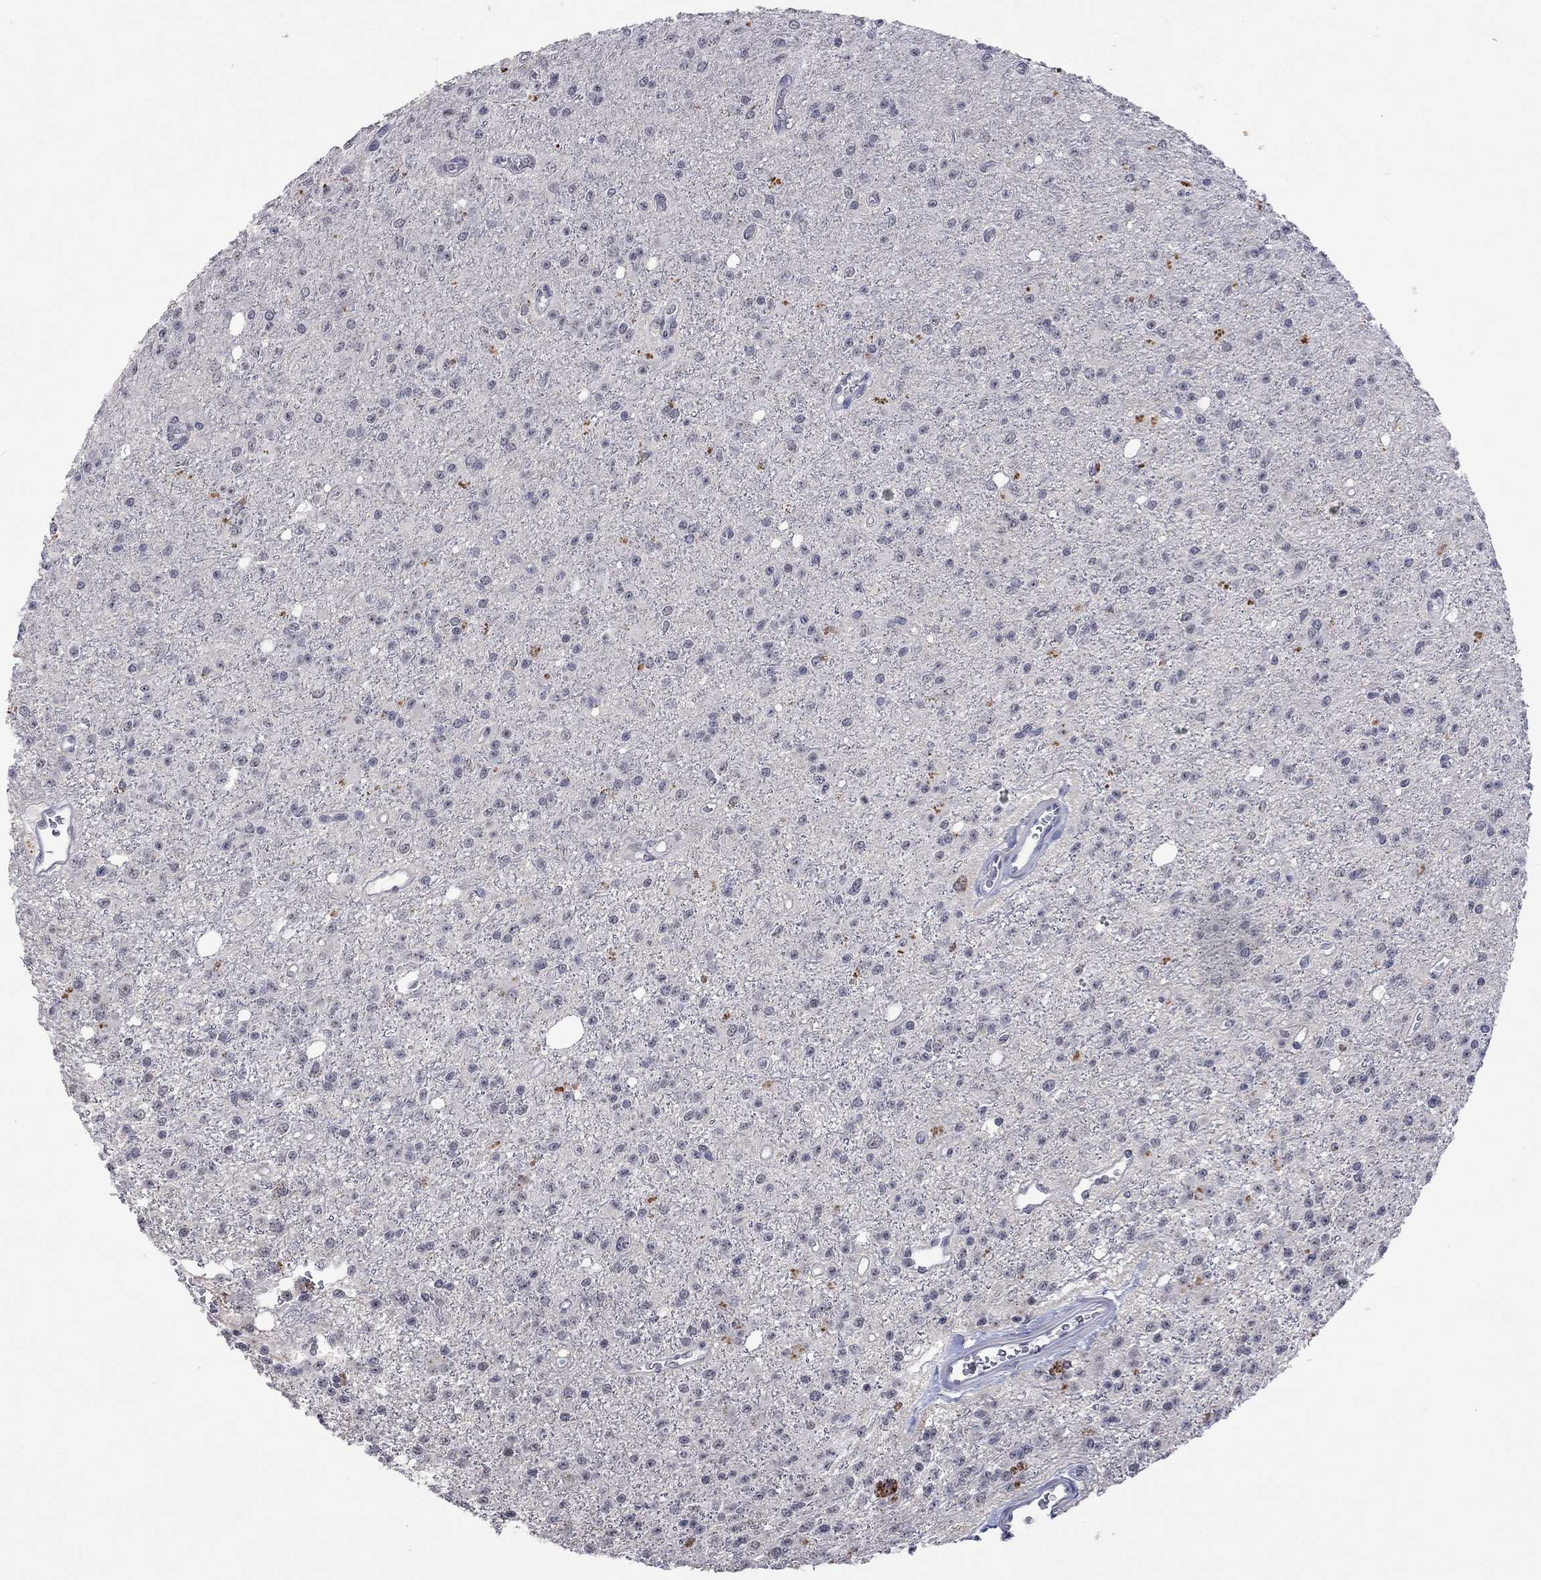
{"staining": {"intensity": "negative", "quantity": "none", "location": "none"}, "tissue": "glioma", "cell_type": "Tumor cells", "image_type": "cancer", "snomed": [{"axis": "morphology", "description": "Glioma, malignant, Low grade"}, {"axis": "topography", "description": "Brain"}], "caption": "Immunohistochemistry of human malignant glioma (low-grade) shows no positivity in tumor cells.", "gene": "TMEM143", "patient": {"sex": "female", "age": 45}}